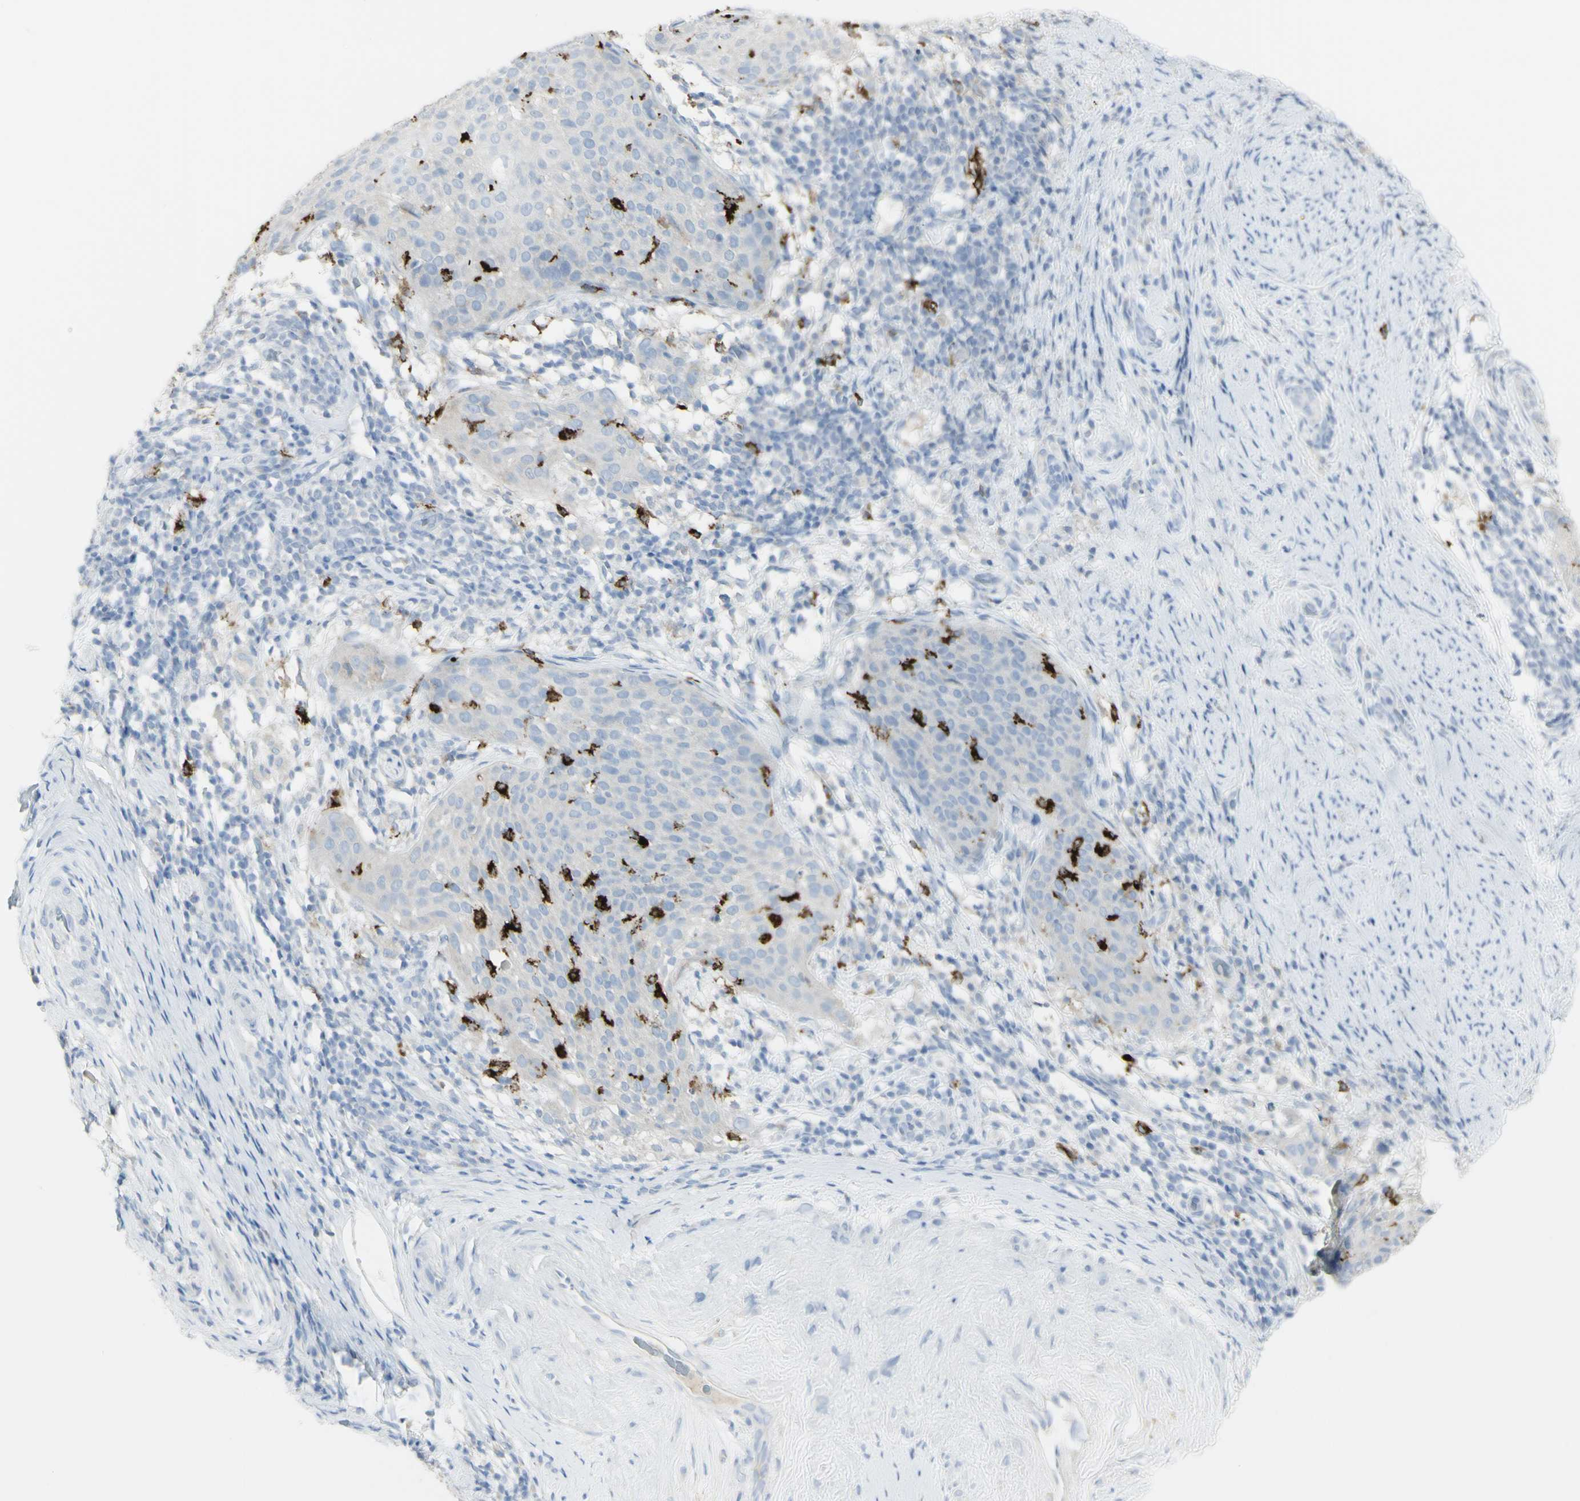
{"staining": {"intensity": "negative", "quantity": "none", "location": "none"}, "tissue": "cervical cancer", "cell_type": "Tumor cells", "image_type": "cancer", "snomed": [{"axis": "morphology", "description": "Squamous cell carcinoma, NOS"}, {"axis": "topography", "description": "Cervix"}], "caption": "An image of human squamous cell carcinoma (cervical) is negative for staining in tumor cells.", "gene": "CD207", "patient": {"sex": "female", "age": 51}}